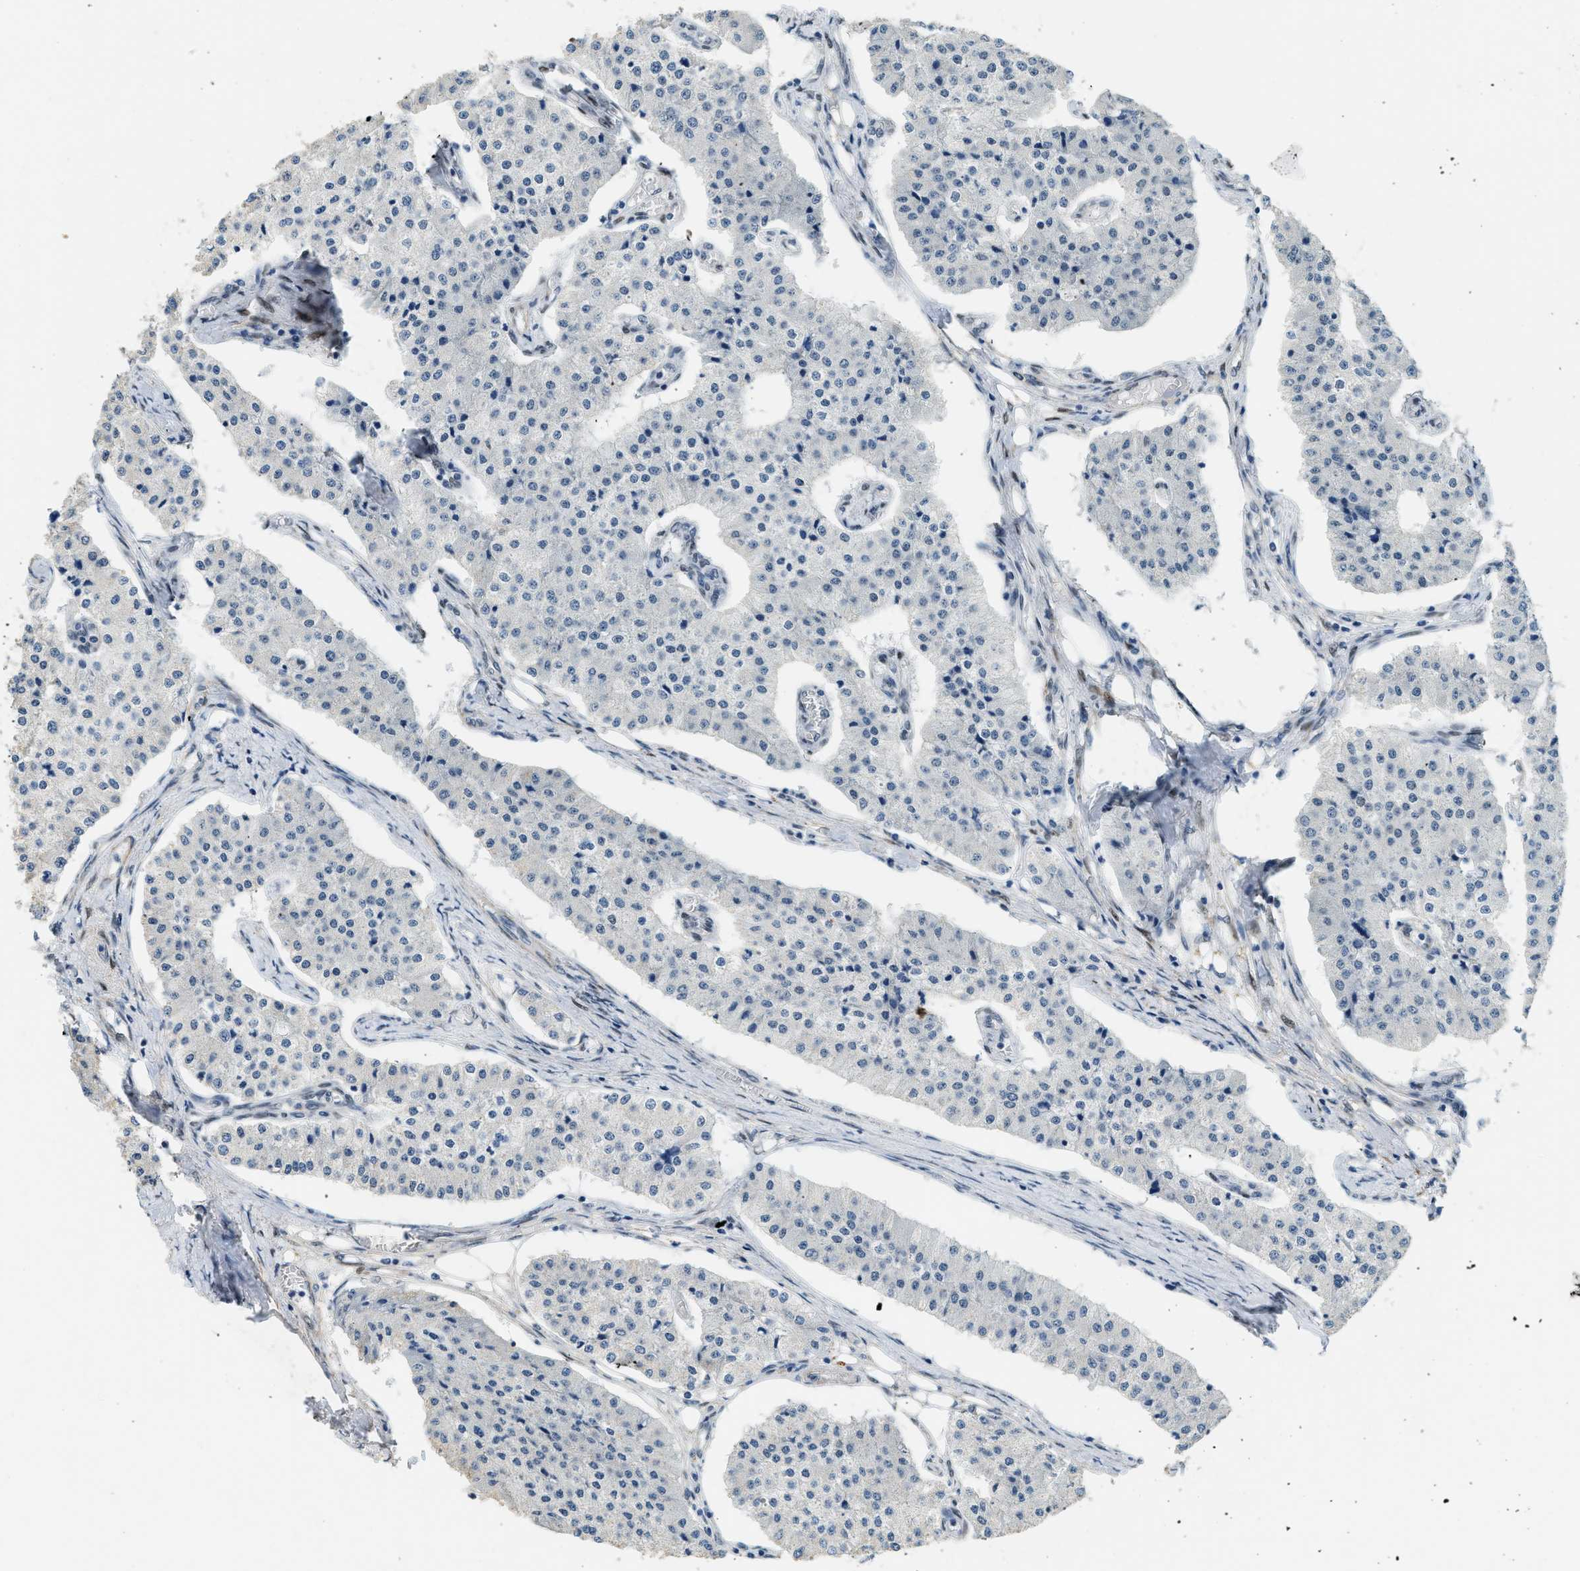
{"staining": {"intensity": "negative", "quantity": "none", "location": "none"}, "tissue": "carcinoid", "cell_type": "Tumor cells", "image_type": "cancer", "snomed": [{"axis": "morphology", "description": "Carcinoid, malignant, NOS"}, {"axis": "topography", "description": "Colon"}], "caption": "Immunohistochemical staining of human carcinoid (malignant) displays no significant positivity in tumor cells.", "gene": "ZBTB20", "patient": {"sex": "female", "age": 52}}